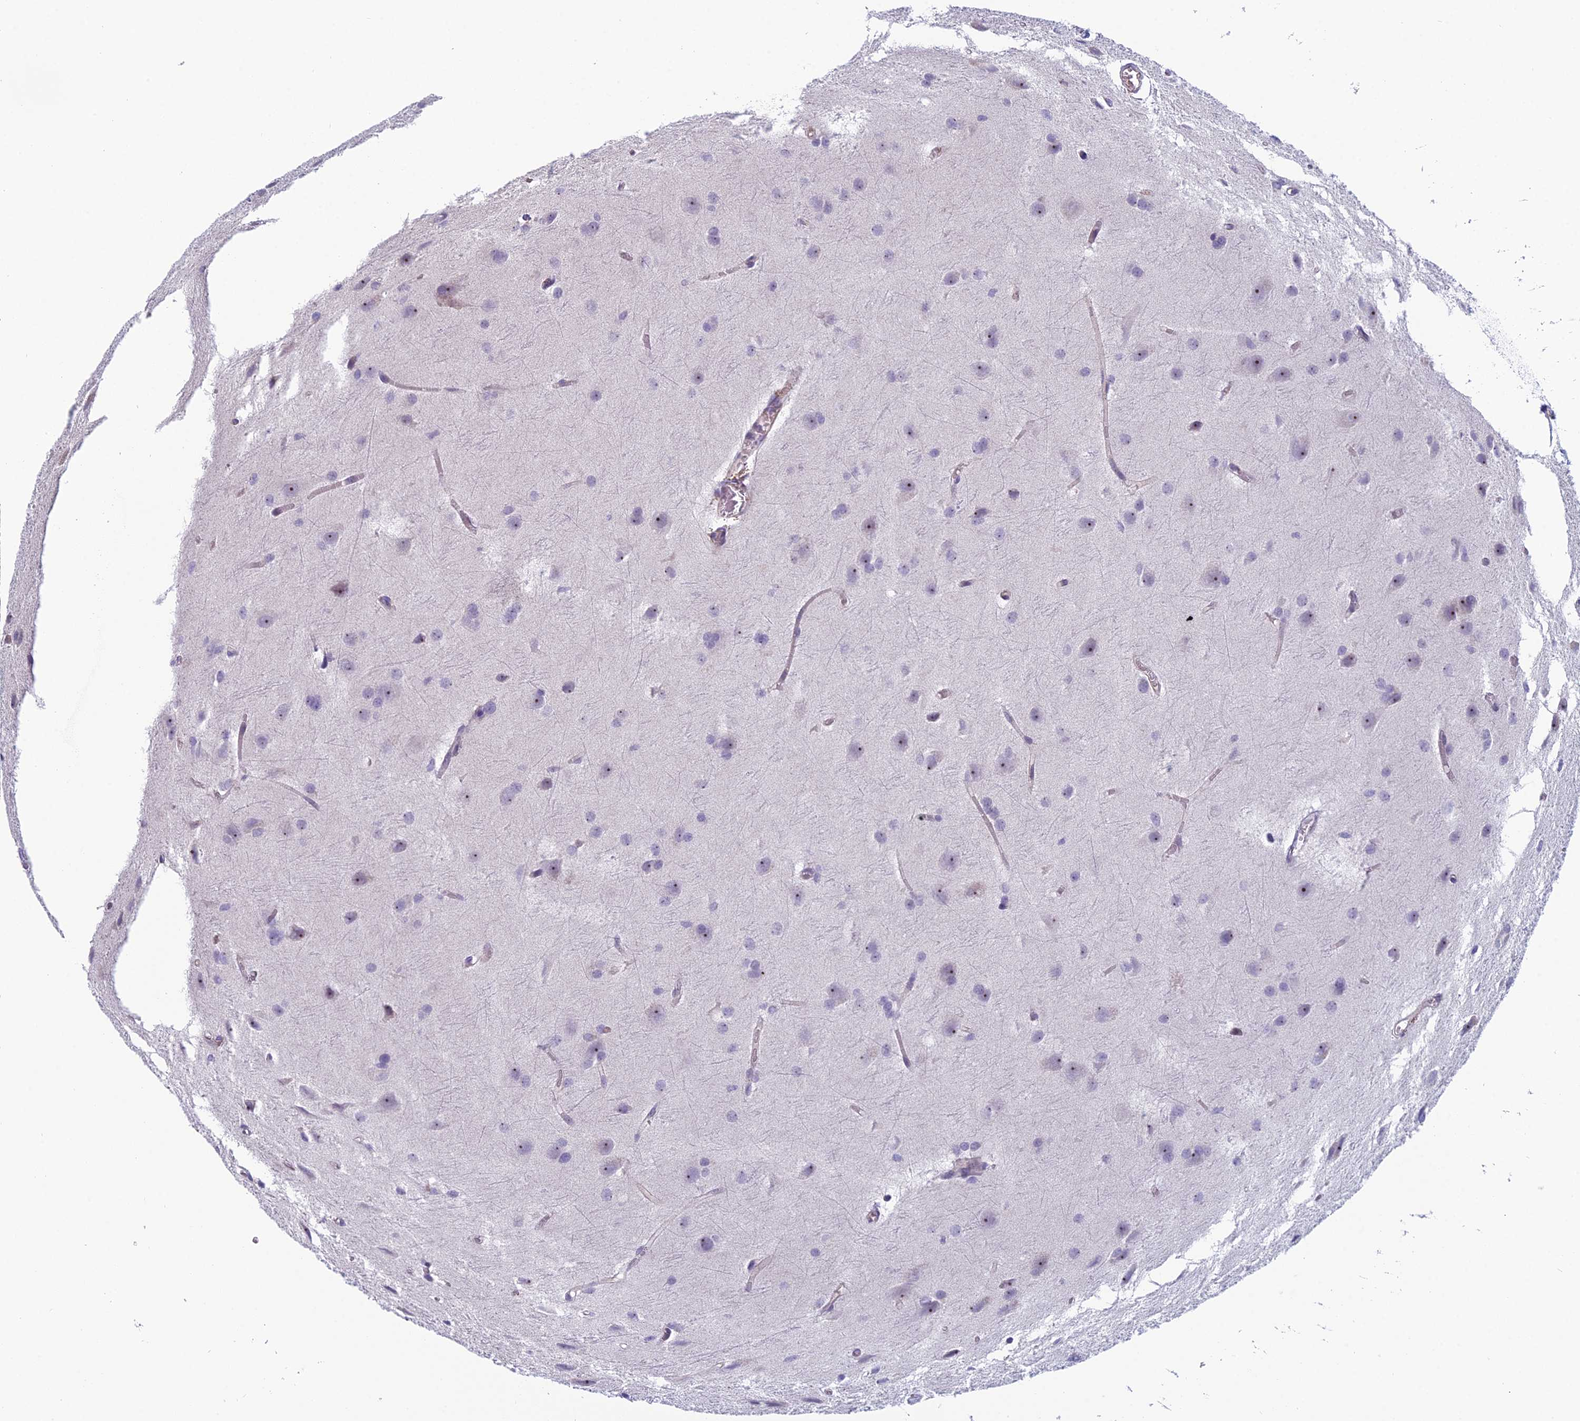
{"staining": {"intensity": "negative", "quantity": "none", "location": "none"}, "tissue": "glioma", "cell_type": "Tumor cells", "image_type": "cancer", "snomed": [{"axis": "morphology", "description": "Glioma, malignant, High grade"}, {"axis": "topography", "description": "Brain"}], "caption": "Immunohistochemistry photomicrograph of glioma stained for a protein (brown), which displays no positivity in tumor cells.", "gene": "NOC2L", "patient": {"sex": "female", "age": 50}}